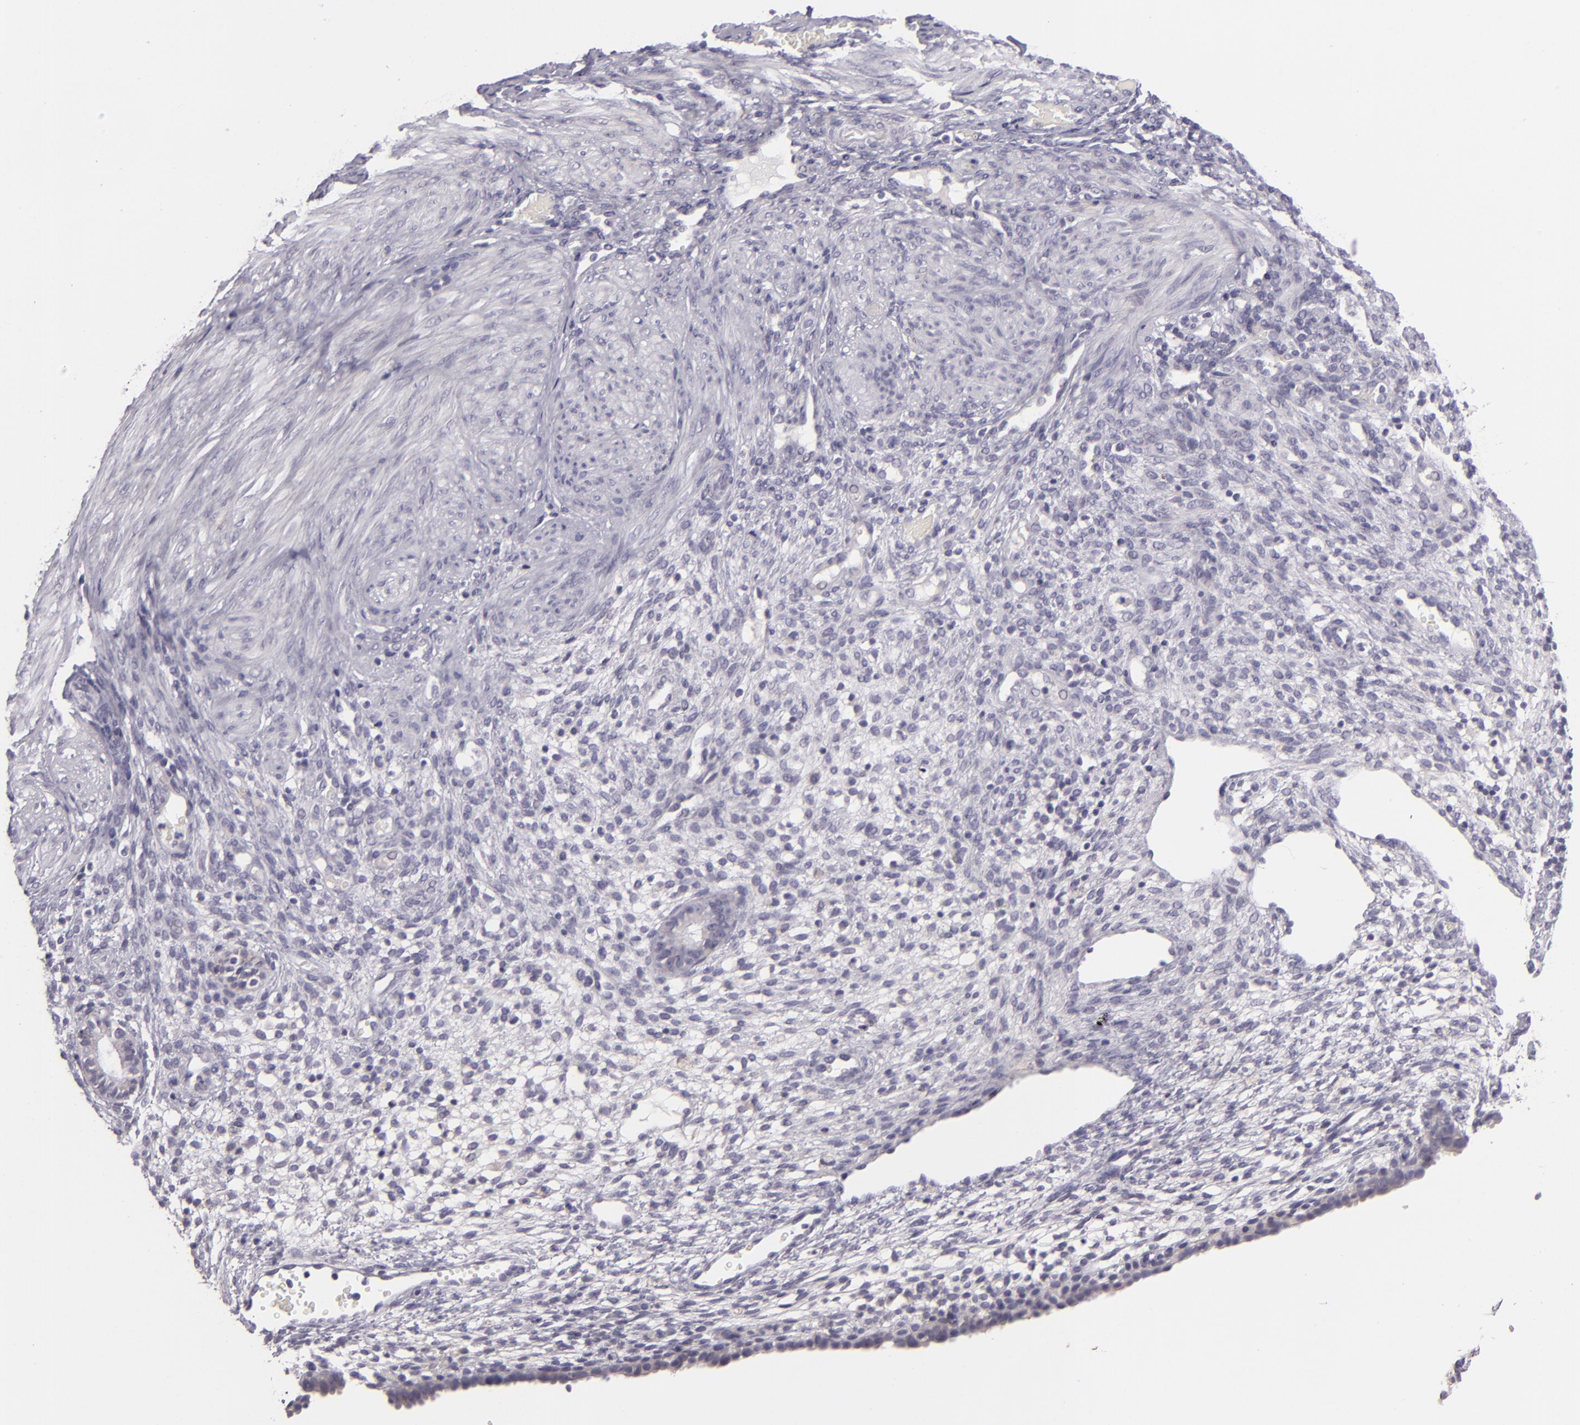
{"staining": {"intensity": "negative", "quantity": "none", "location": "none"}, "tissue": "endometrium", "cell_type": "Cells in endometrial stroma", "image_type": "normal", "snomed": [{"axis": "morphology", "description": "Normal tissue, NOS"}, {"axis": "topography", "description": "Endometrium"}], "caption": "There is no significant positivity in cells in endometrial stroma of endometrium. The staining was performed using DAB to visualize the protein expression in brown, while the nuclei were stained in blue with hematoxylin (Magnification: 20x).", "gene": "EGFL6", "patient": {"sex": "female", "age": 72}}